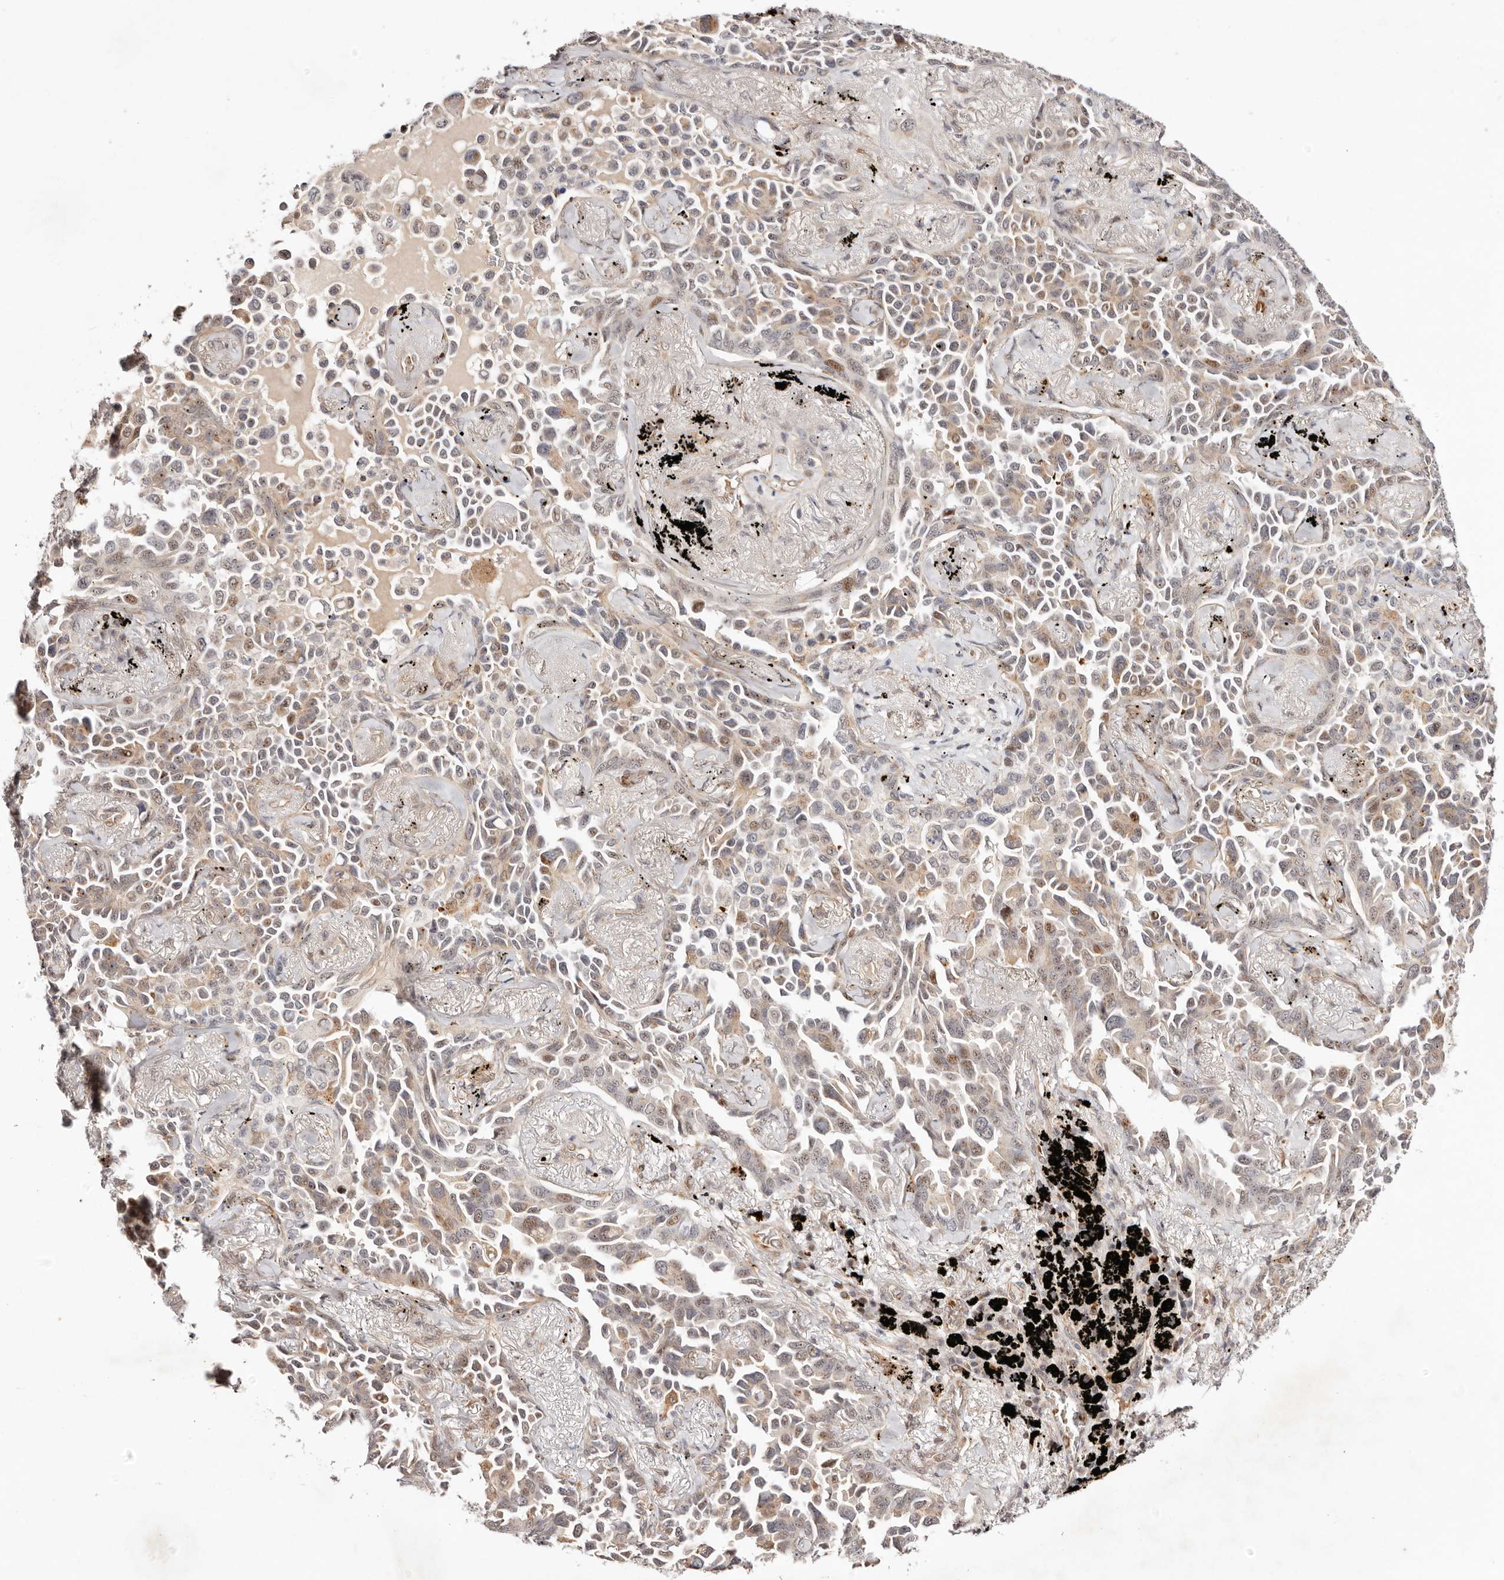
{"staining": {"intensity": "moderate", "quantity": "25%-75%", "location": "cytoplasmic/membranous,nuclear"}, "tissue": "lung cancer", "cell_type": "Tumor cells", "image_type": "cancer", "snomed": [{"axis": "morphology", "description": "Adenocarcinoma, NOS"}, {"axis": "topography", "description": "Lung"}], "caption": "Moderate cytoplasmic/membranous and nuclear expression is appreciated in about 25%-75% of tumor cells in lung adenocarcinoma. The staining was performed using DAB (3,3'-diaminobenzidine) to visualize the protein expression in brown, while the nuclei were stained in blue with hematoxylin (Magnification: 20x).", "gene": "WRN", "patient": {"sex": "female", "age": 67}}